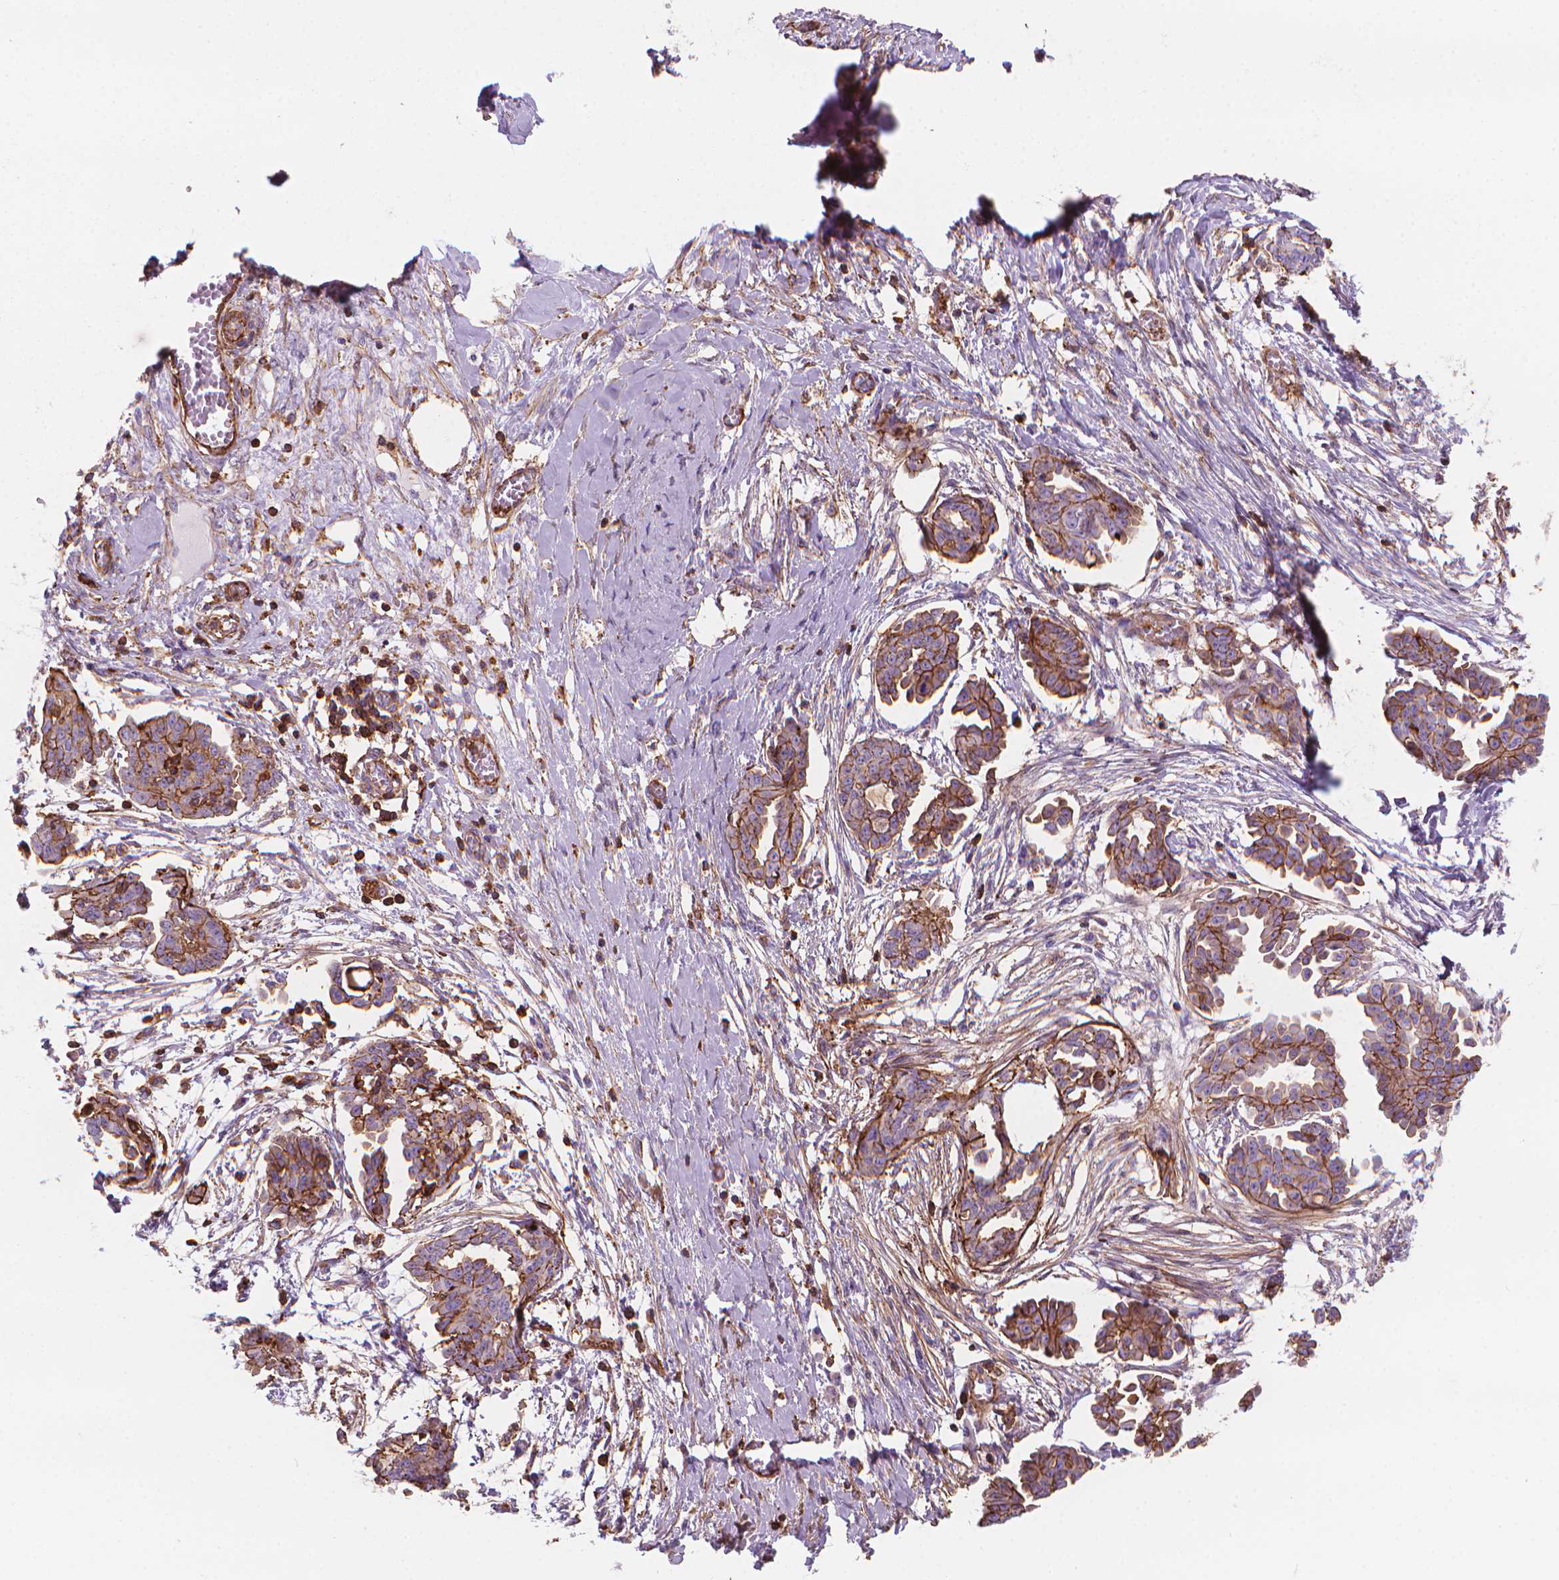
{"staining": {"intensity": "moderate", "quantity": "25%-75%", "location": "cytoplasmic/membranous"}, "tissue": "ovarian cancer", "cell_type": "Tumor cells", "image_type": "cancer", "snomed": [{"axis": "morphology", "description": "Cystadenocarcinoma, serous, NOS"}, {"axis": "topography", "description": "Ovary"}], "caption": "Protein expression by IHC displays moderate cytoplasmic/membranous expression in about 25%-75% of tumor cells in ovarian cancer (serous cystadenocarcinoma). (DAB = brown stain, brightfield microscopy at high magnification).", "gene": "PATJ", "patient": {"sex": "female", "age": 71}}